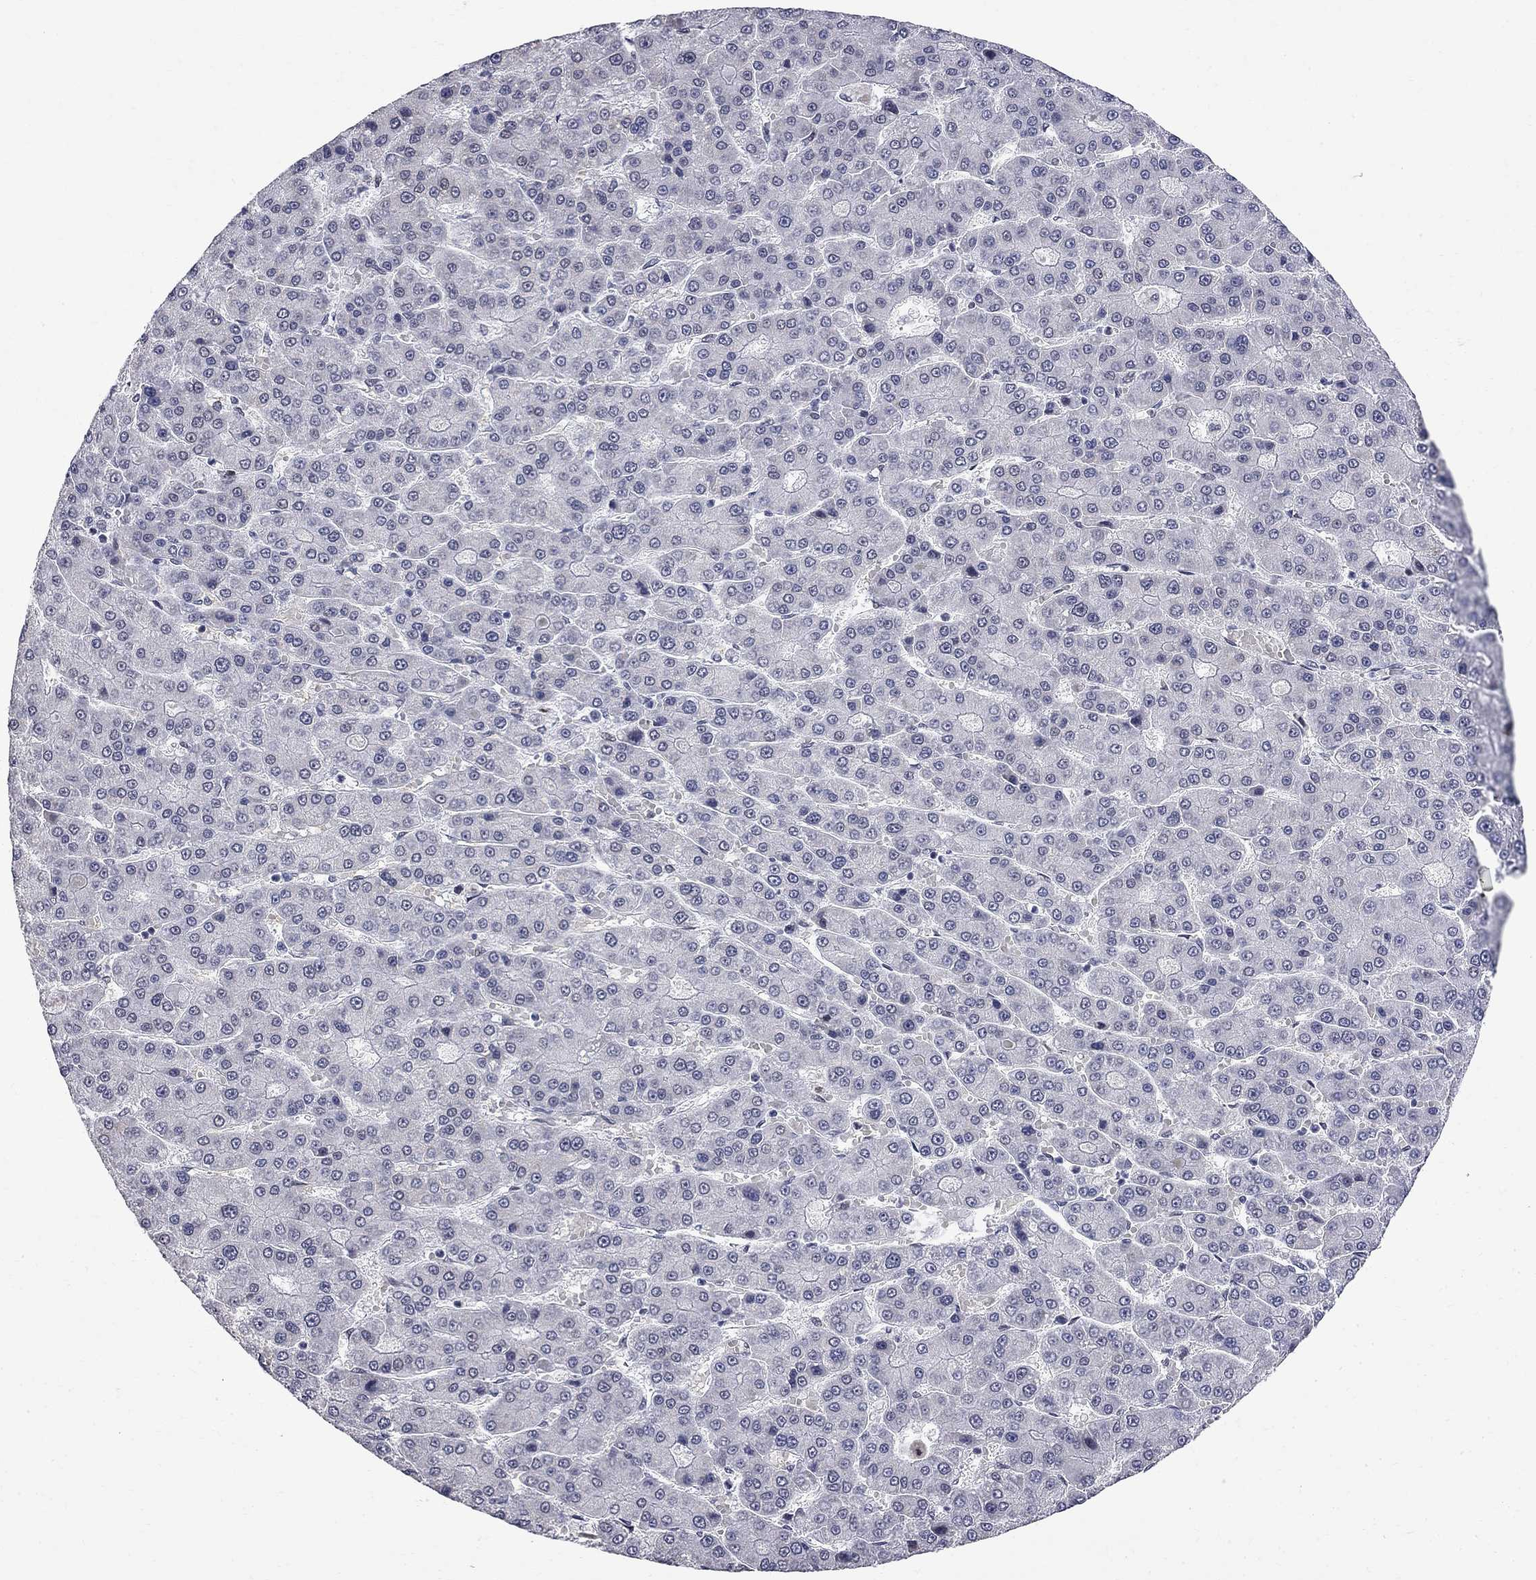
{"staining": {"intensity": "negative", "quantity": "none", "location": "none"}, "tissue": "liver cancer", "cell_type": "Tumor cells", "image_type": "cancer", "snomed": [{"axis": "morphology", "description": "Carcinoma, Hepatocellular, NOS"}, {"axis": "topography", "description": "Liver"}], "caption": "Immunohistochemistry of human liver cancer shows no positivity in tumor cells.", "gene": "ZBTB47", "patient": {"sex": "male", "age": 70}}